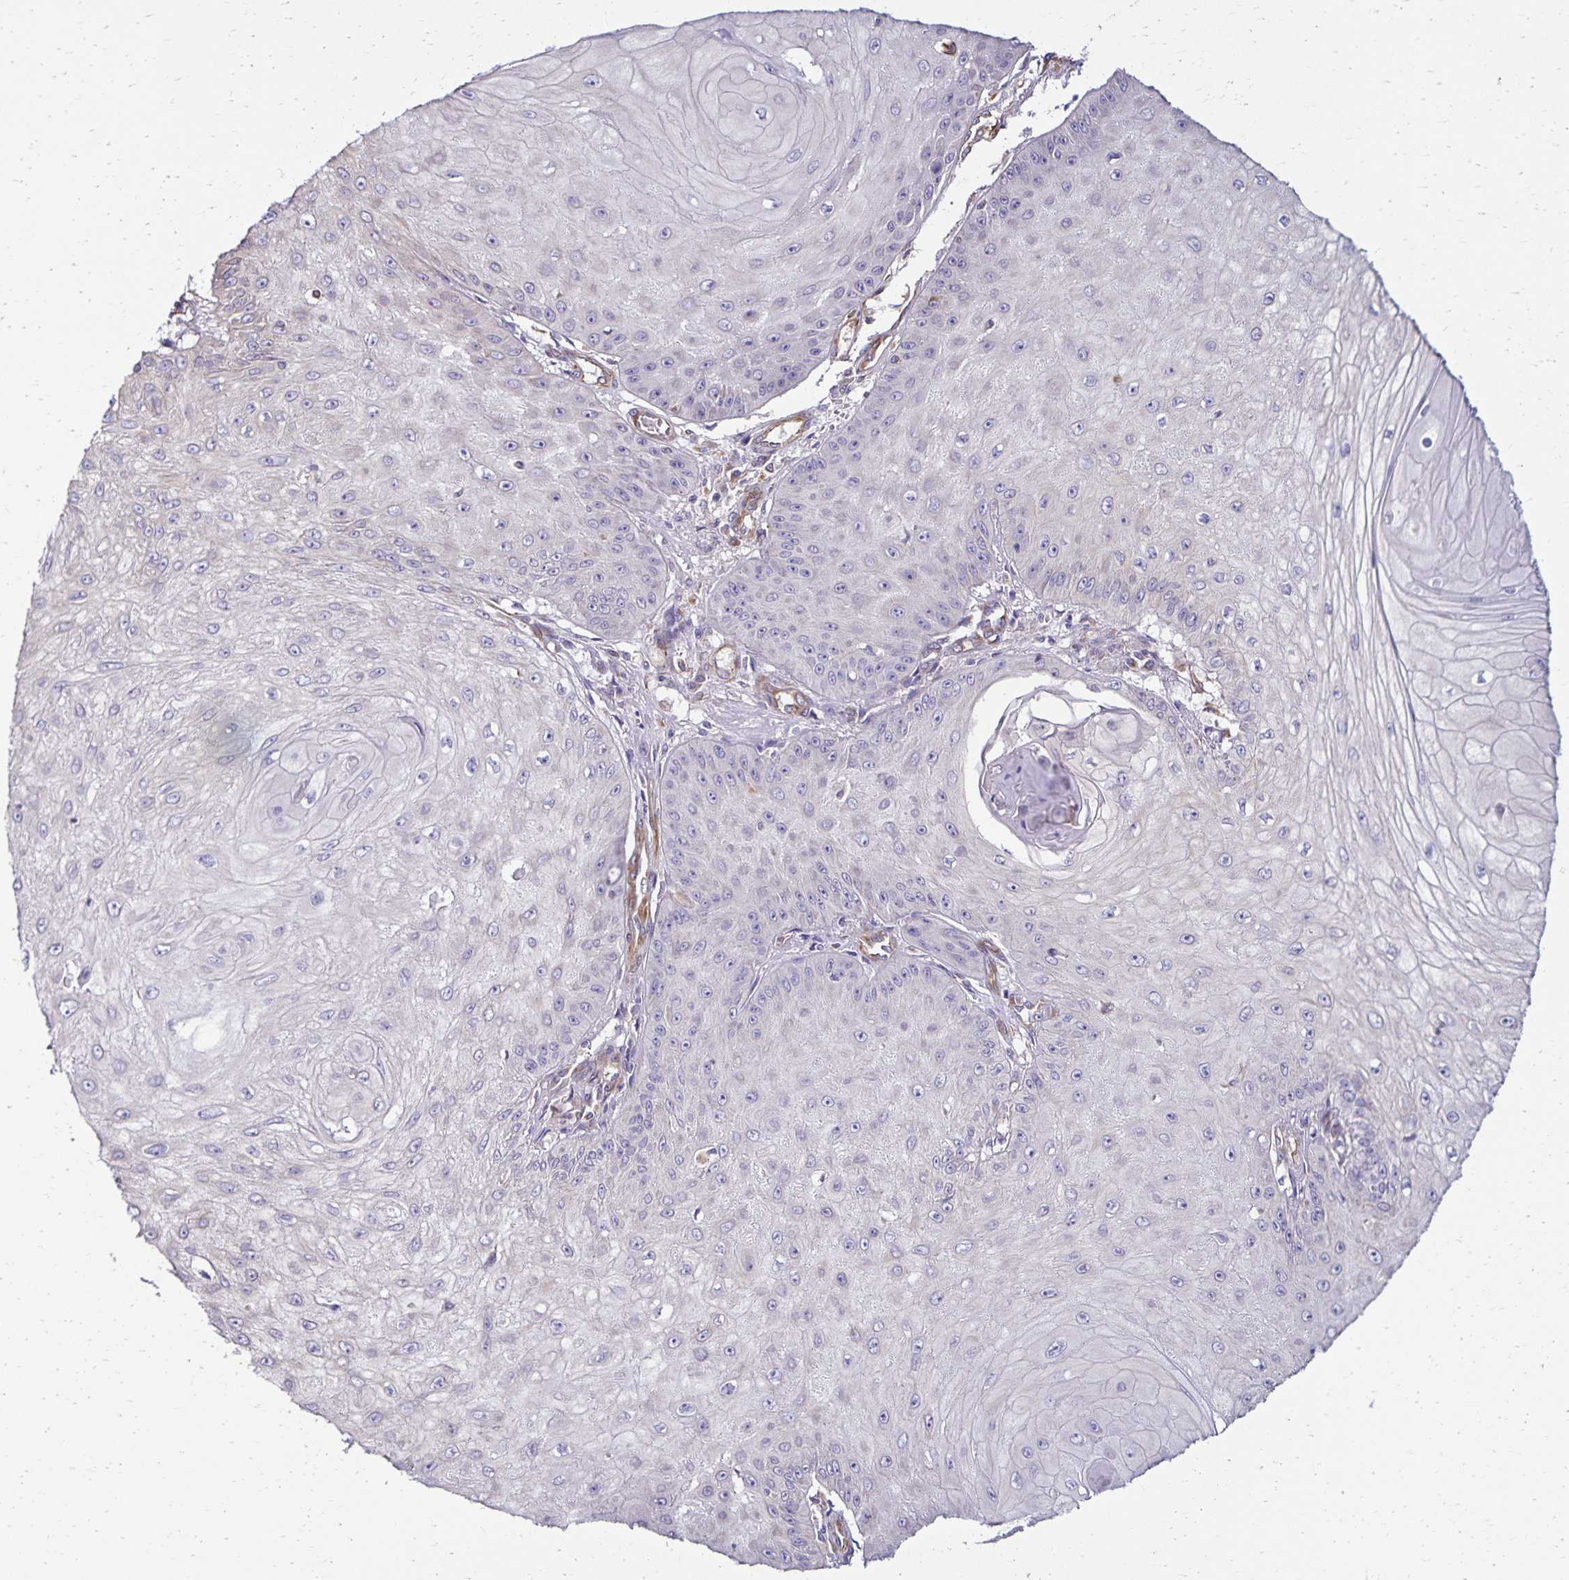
{"staining": {"intensity": "negative", "quantity": "none", "location": "none"}, "tissue": "skin cancer", "cell_type": "Tumor cells", "image_type": "cancer", "snomed": [{"axis": "morphology", "description": "Squamous cell carcinoma, NOS"}, {"axis": "topography", "description": "Skin"}], "caption": "Human squamous cell carcinoma (skin) stained for a protein using immunohistochemistry exhibits no staining in tumor cells.", "gene": "TRPV6", "patient": {"sex": "male", "age": 70}}